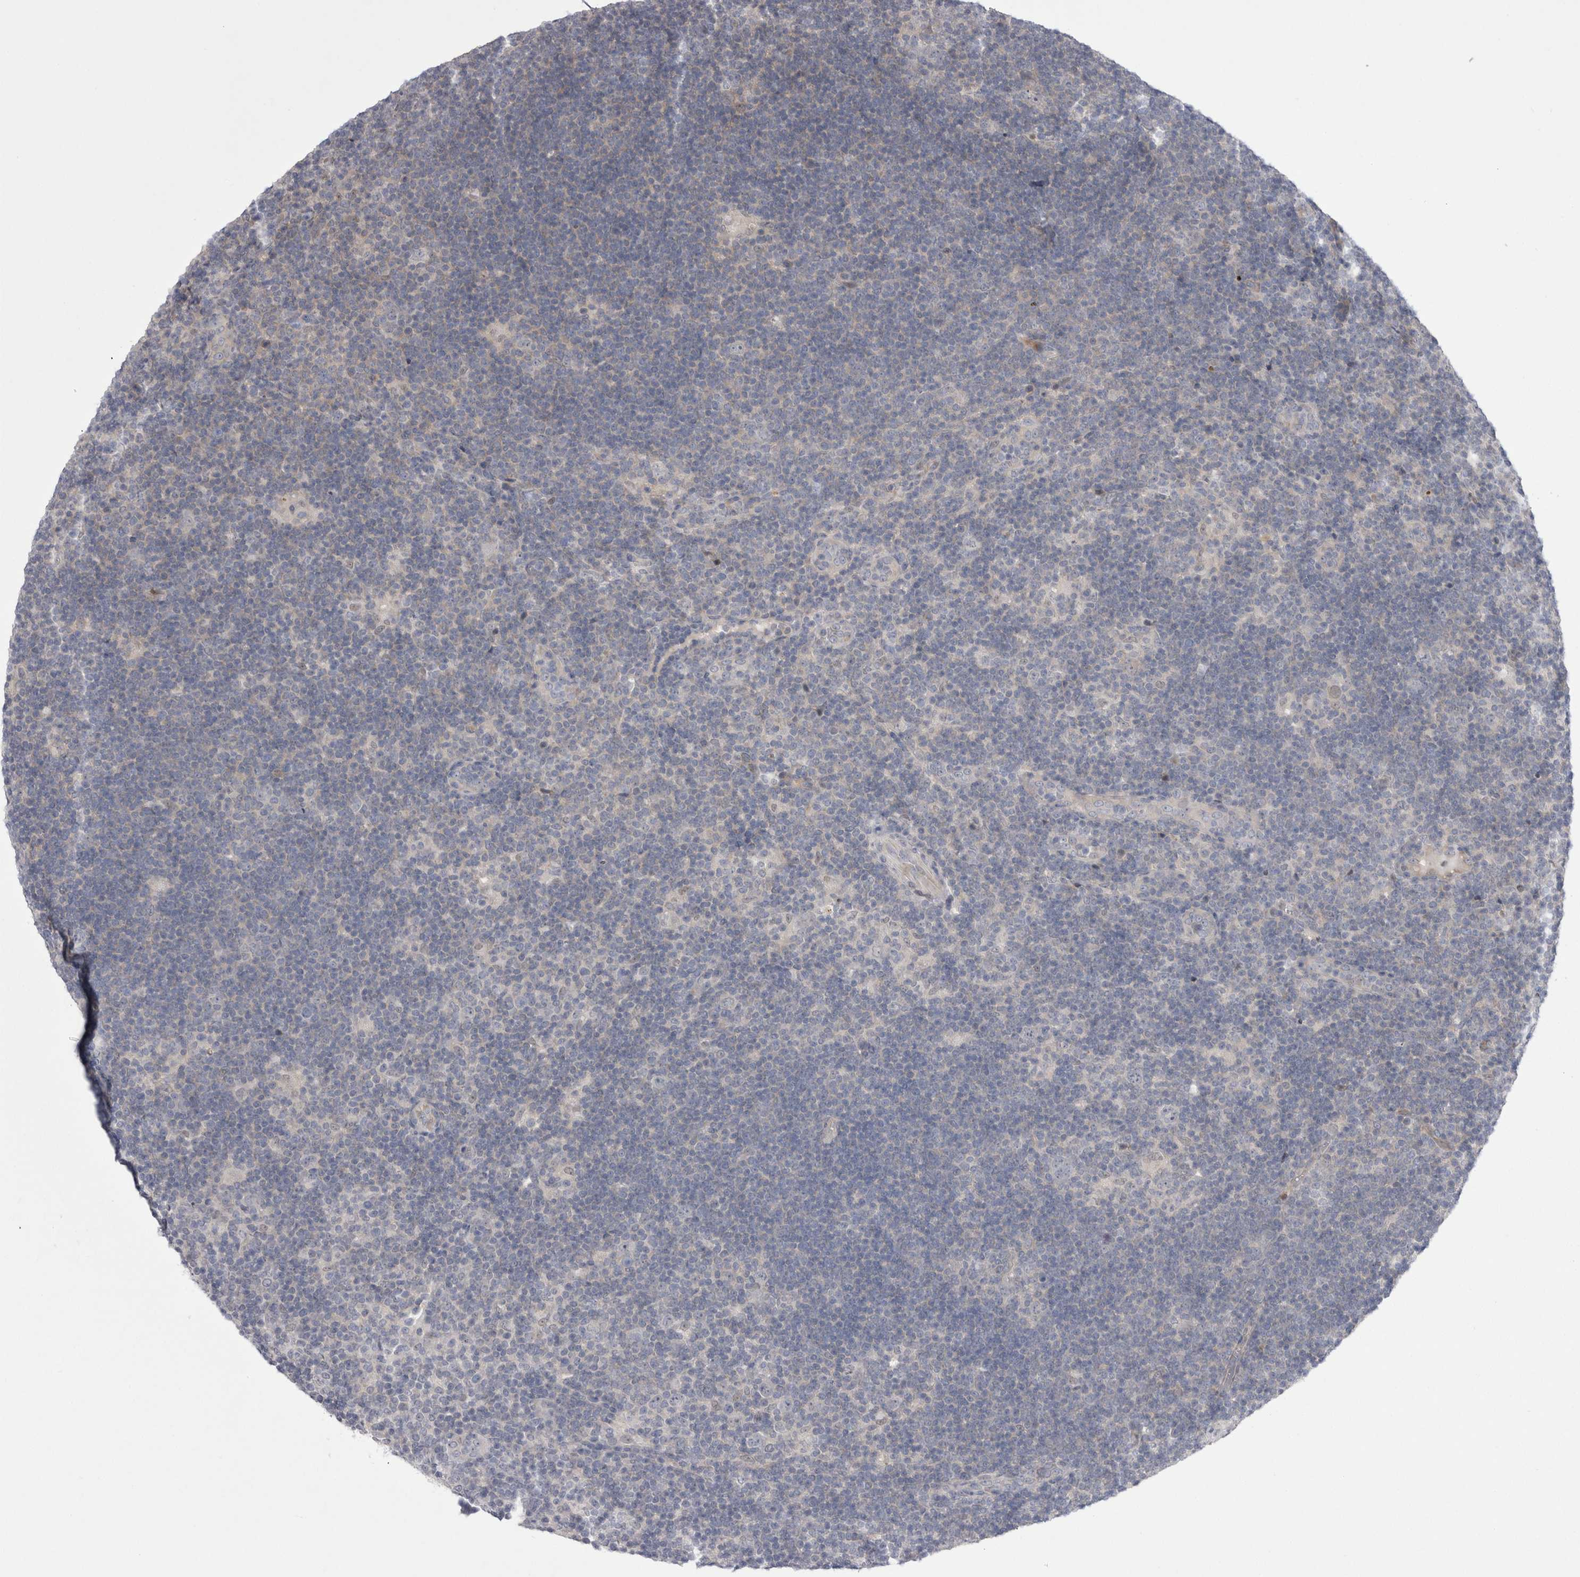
{"staining": {"intensity": "negative", "quantity": "none", "location": "none"}, "tissue": "lymphoma", "cell_type": "Tumor cells", "image_type": "cancer", "snomed": [{"axis": "morphology", "description": "Hodgkin's disease, NOS"}, {"axis": "topography", "description": "Lymph node"}], "caption": "The histopathology image demonstrates no staining of tumor cells in Hodgkin's disease.", "gene": "NENF", "patient": {"sex": "female", "age": 57}}